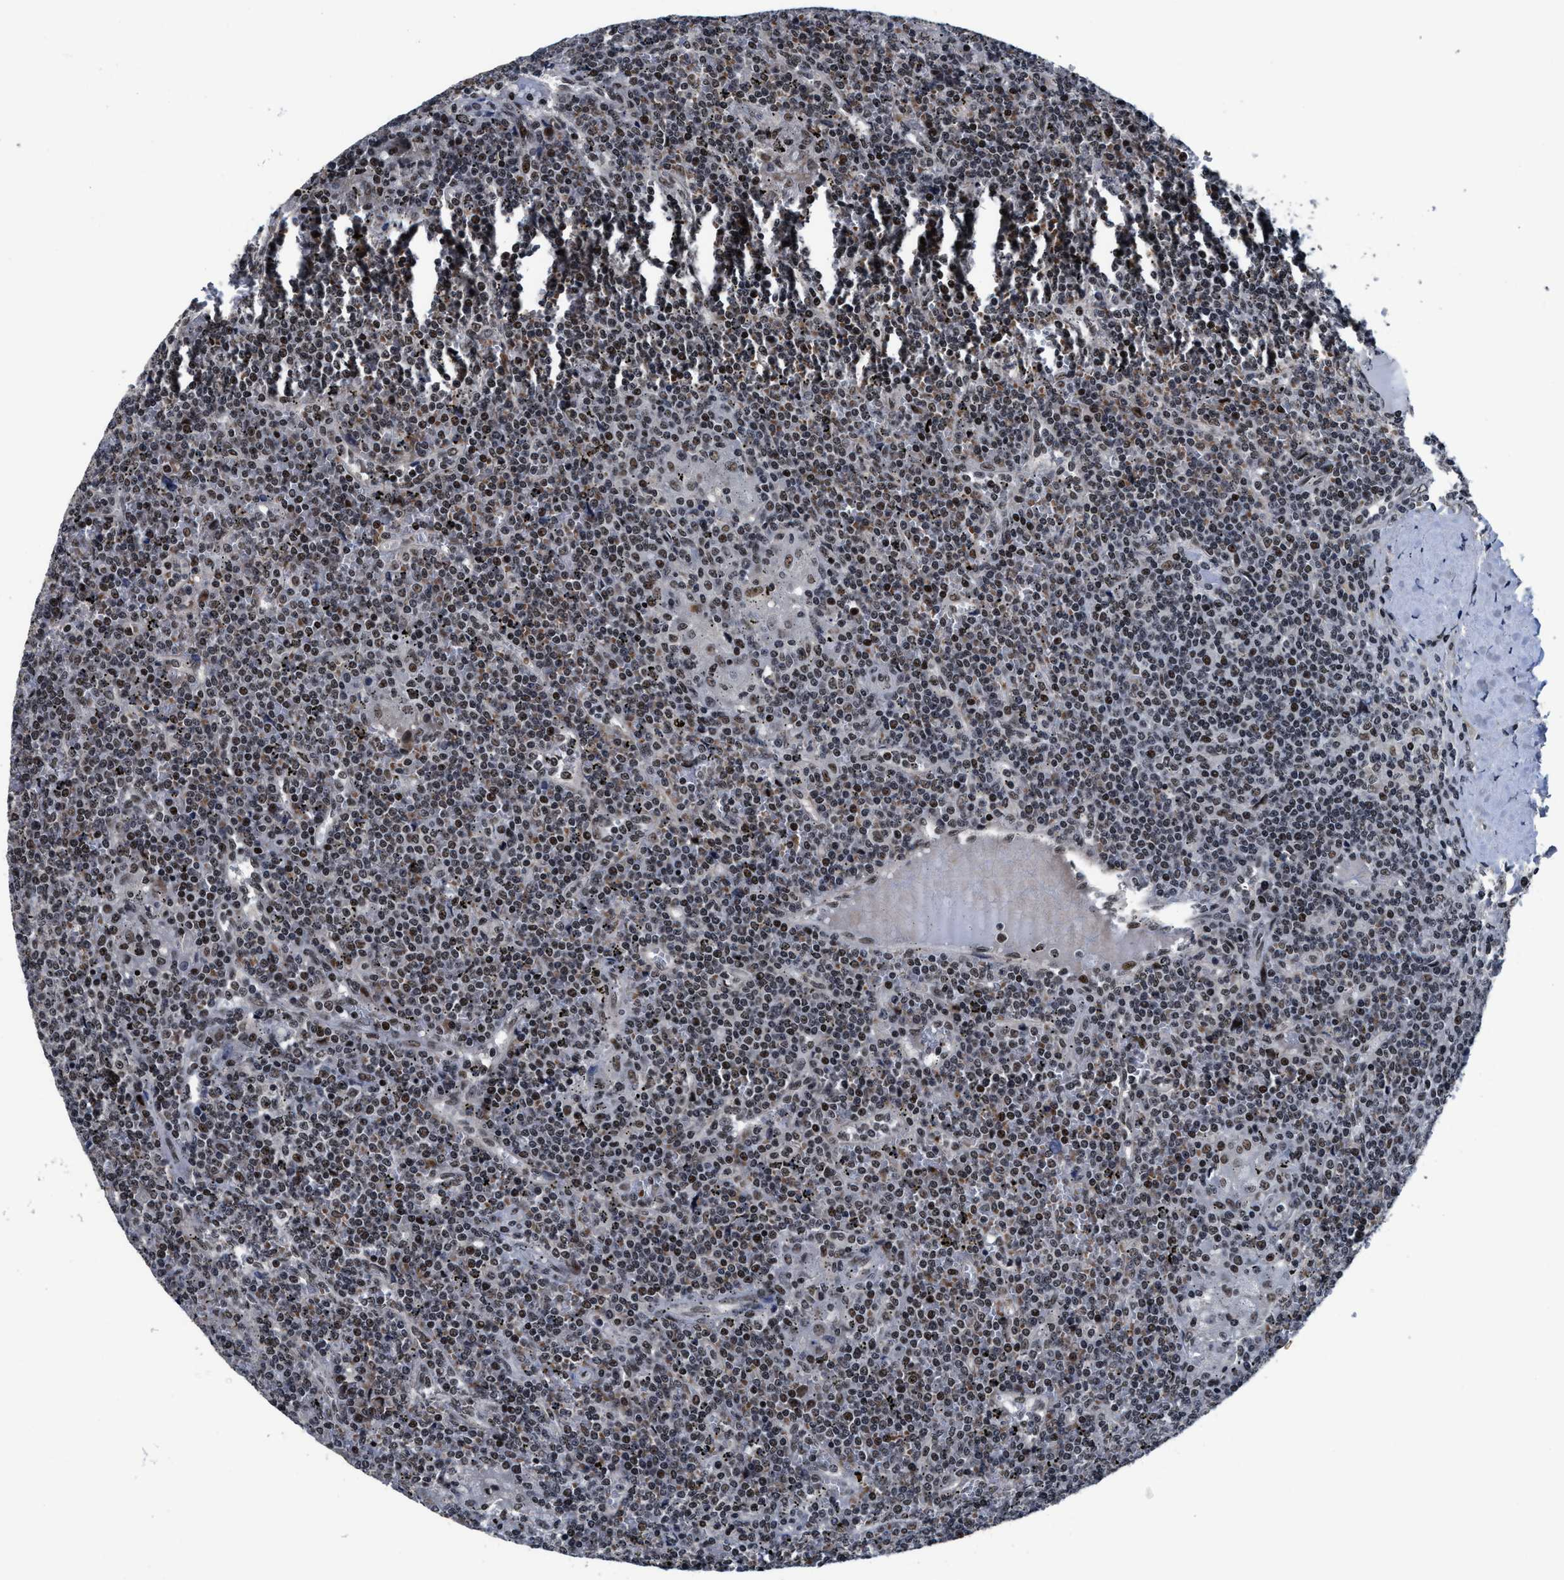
{"staining": {"intensity": "moderate", "quantity": ">75%", "location": "nuclear"}, "tissue": "lymphoma", "cell_type": "Tumor cells", "image_type": "cancer", "snomed": [{"axis": "morphology", "description": "Malignant lymphoma, non-Hodgkin's type, Low grade"}, {"axis": "topography", "description": "Spleen"}], "caption": "About >75% of tumor cells in lymphoma exhibit moderate nuclear protein positivity as visualized by brown immunohistochemical staining.", "gene": "ZNF233", "patient": {"sex": "female", "age": 19}}